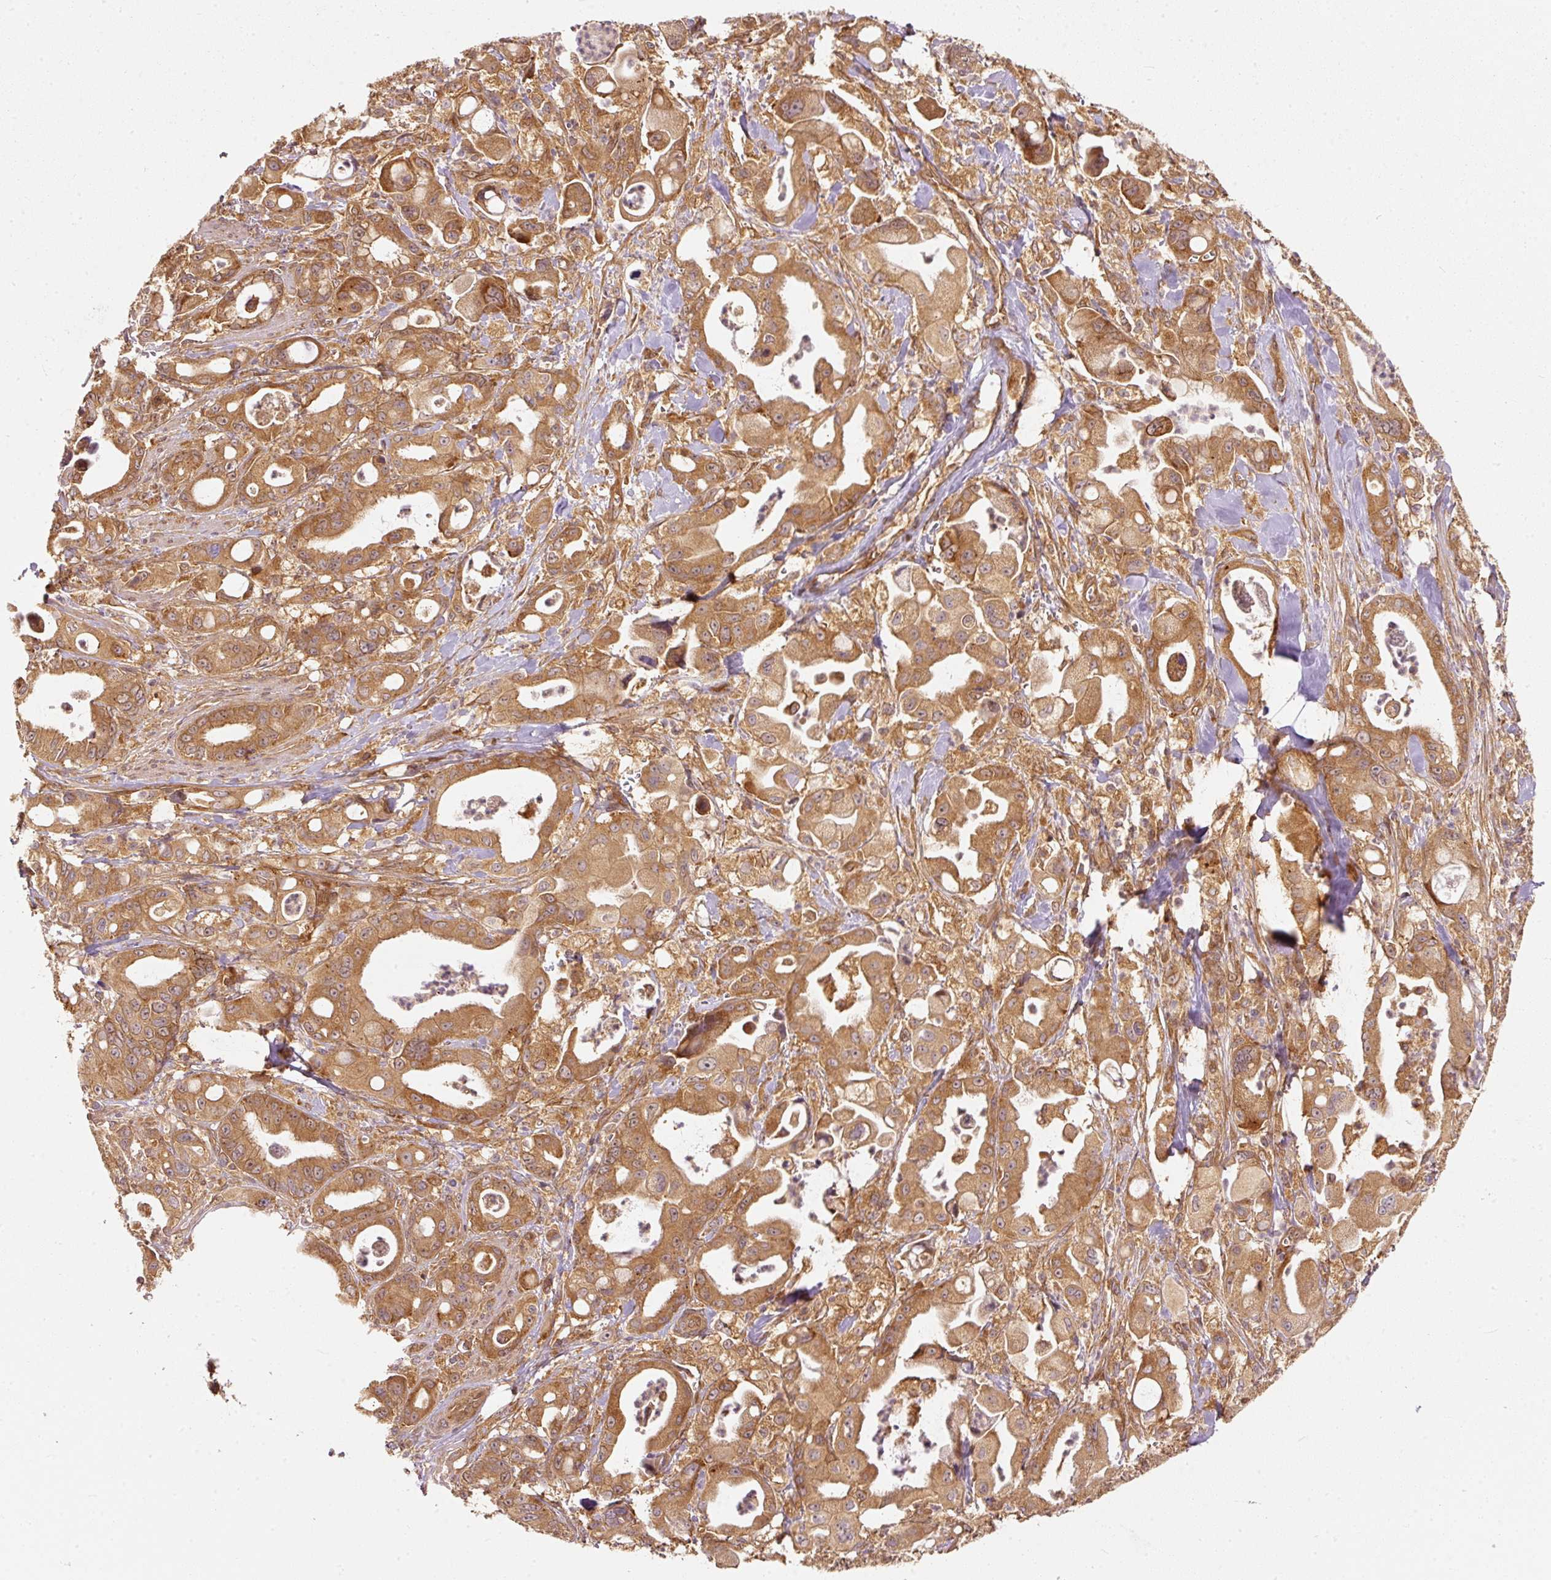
{"staining": {"intensity": "moderate", "quantity": ">75%", "location": "cytoplasmic/membranous"}, "tissue": "pancreatic cancer", "cell_type": "Tumor cells", "image_type": "cancer", "snomed": [{"axis": "morphology", "description": "Adenocarcinoma, NOS"}, {"axis": "topography", "description": "Pancreas"}], "caption": "The histopathology image exhibits staining of pancreatic cancer (adenocarcinoma), revealing moderate cytoplasmic/membranous protein positivity (brown color) within tumor cells.", "gene": "EIF3B", "patient": {"sex": "male", "age": 68}}